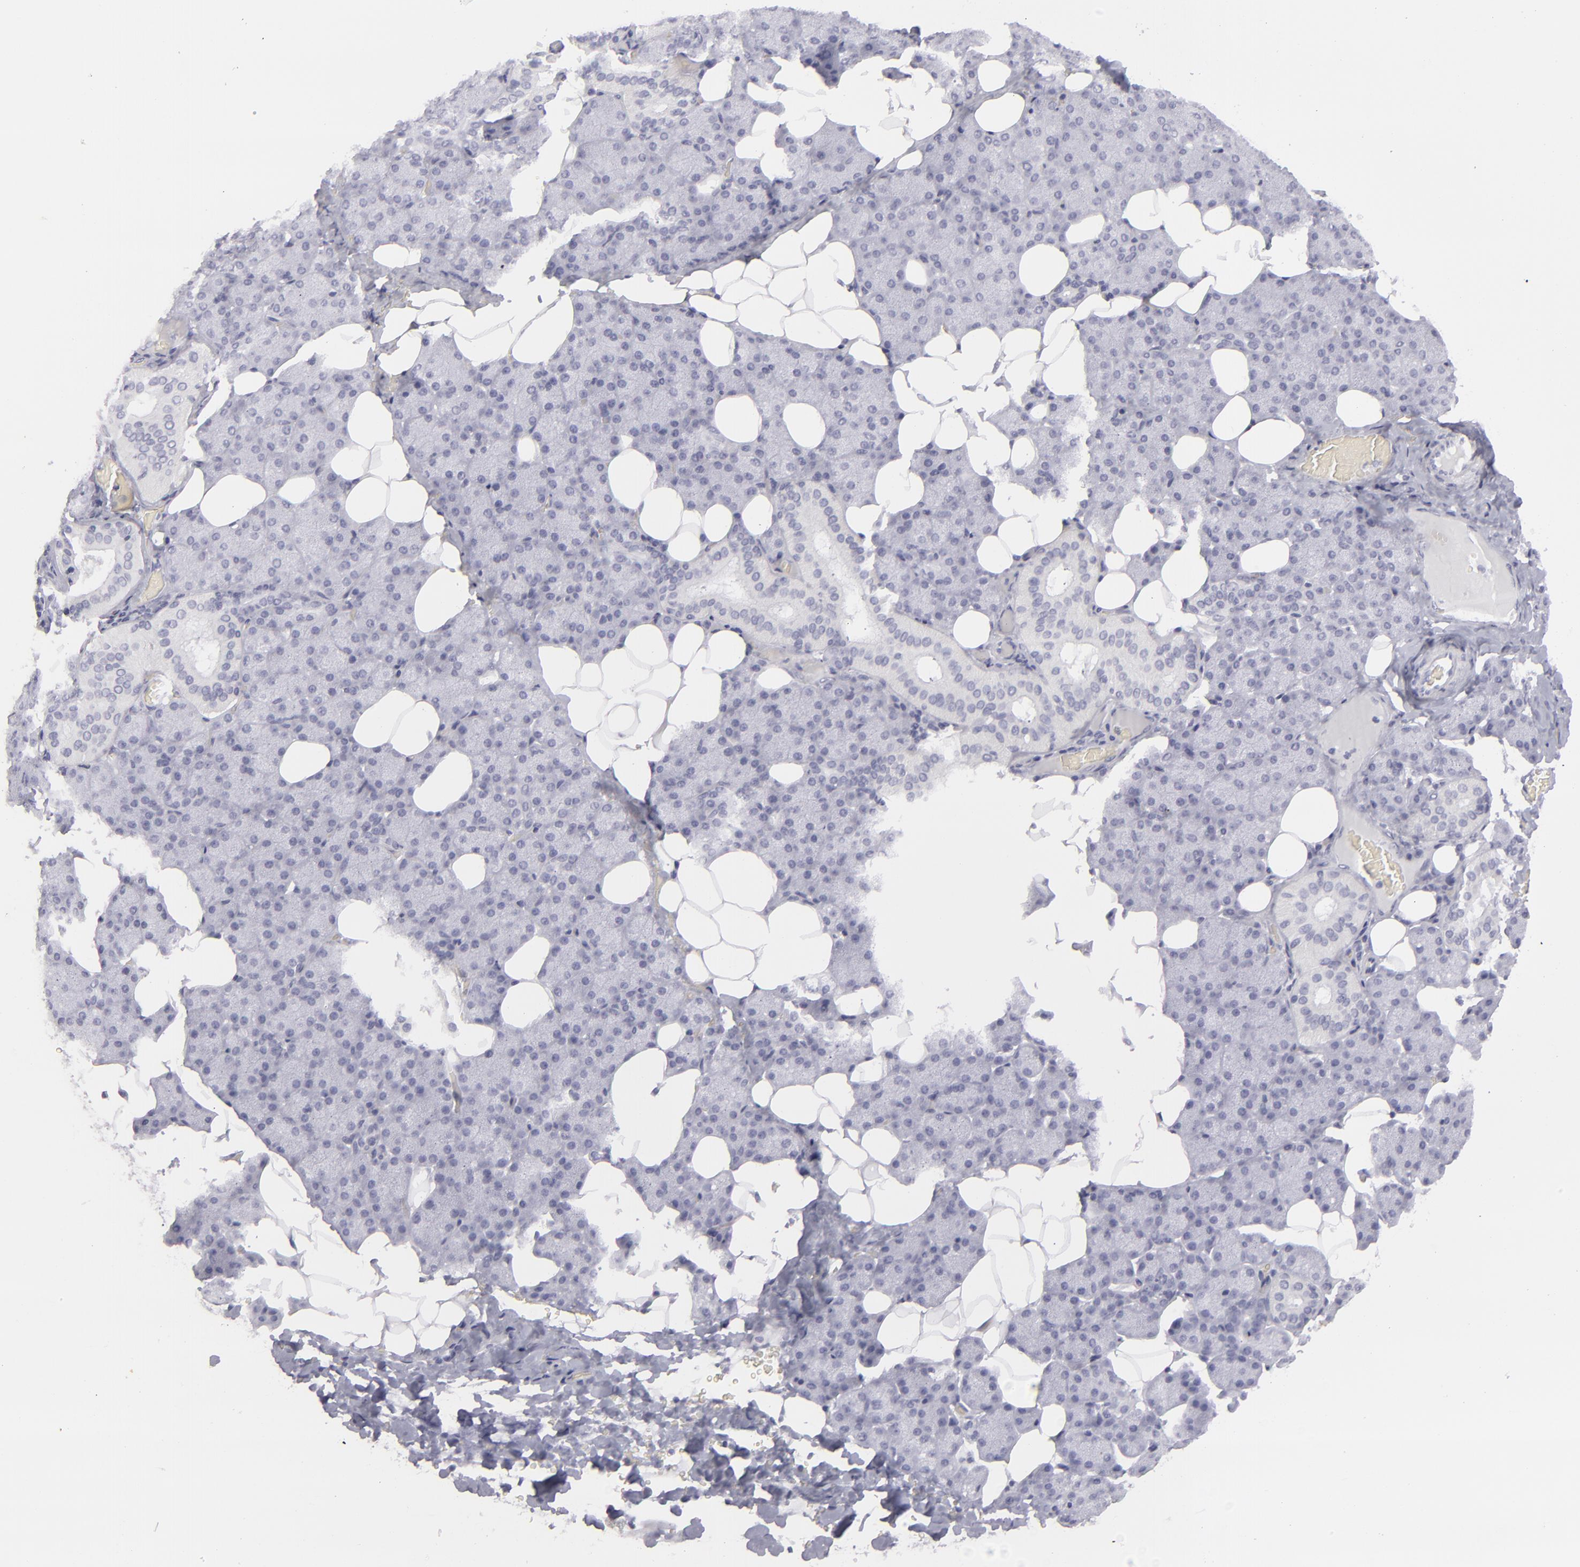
{"staining": {"intensity": "weak", "quantity": "<25%", "location": "cytoplasmic/membranous"}, "tissue": "salivary gland", "cell_type": "Glandular cells", "image_type": "normal", "snomed": [{"axis": "morphology", "description": "Normal tissue, NOS"}, {"axis": "topography", "description": "Lymph node"}, {"axis": "topography", "description": "Salivary gland"}], "caption": "This is a histopathology image of IHC staining of benign salivary gland, which shows no staining in glandular cells.", "gene": "FLG", "patient": {"sex": "male", "age": 8}}